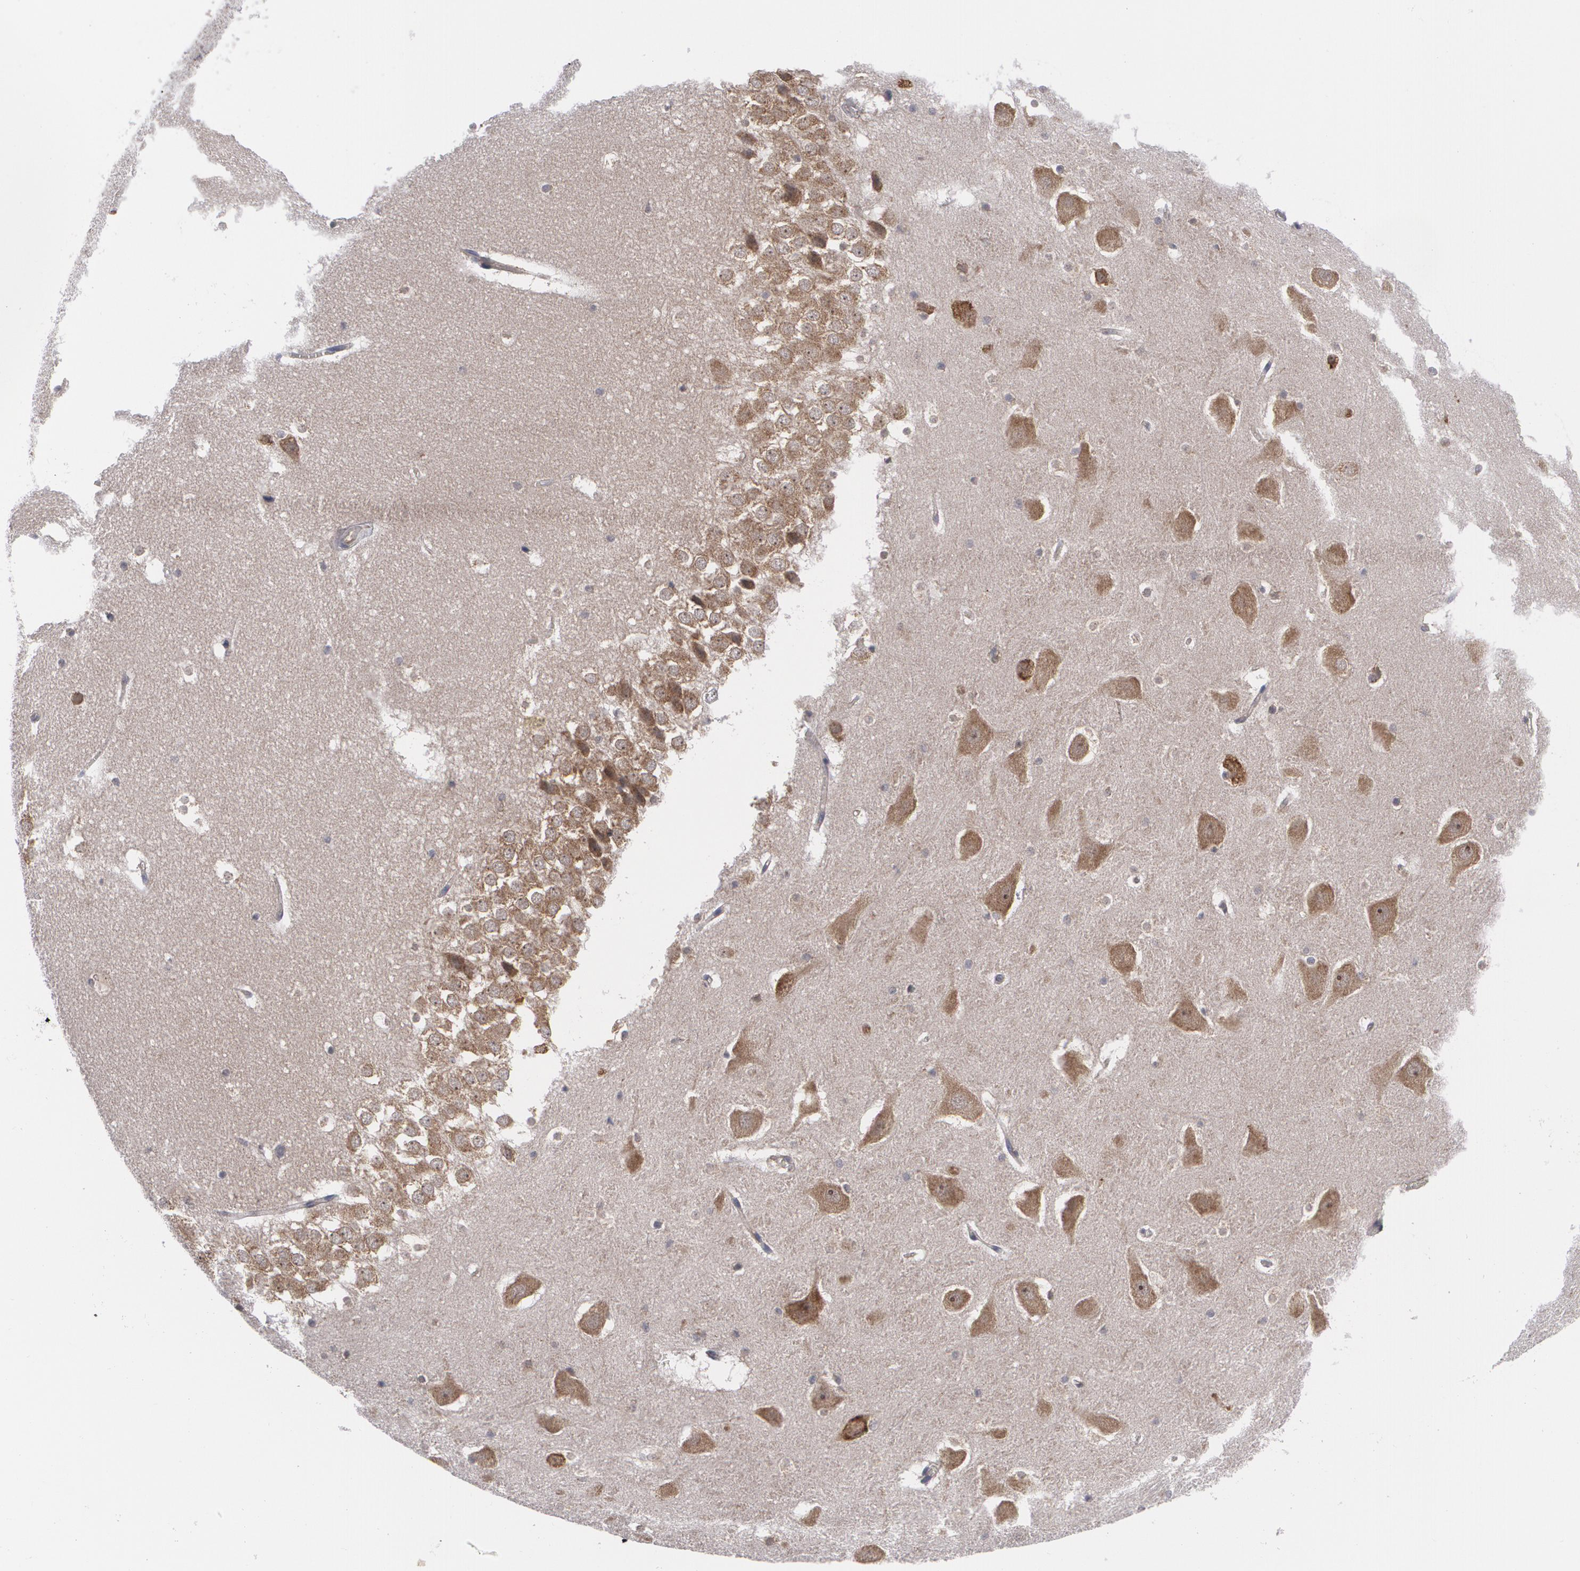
{"staining": {"intensity": "negative", "quantity": "none", "location": "none"}, "tissue": "hippocampus", "cell_type": "Glial cells", "image_type": "normal", "snomed": [{"axis": "morphology", "description": "Normal tissue, NOS"}, {"axis": "topography", "description": "Hippocampus"}], "caption": "This is a photomicrograph of IHC staining of unremarkable hippocampus, which shows no positivity in glial cells.", "gene": "BMP6", "patient": {"sex": "male", "age": 45}}